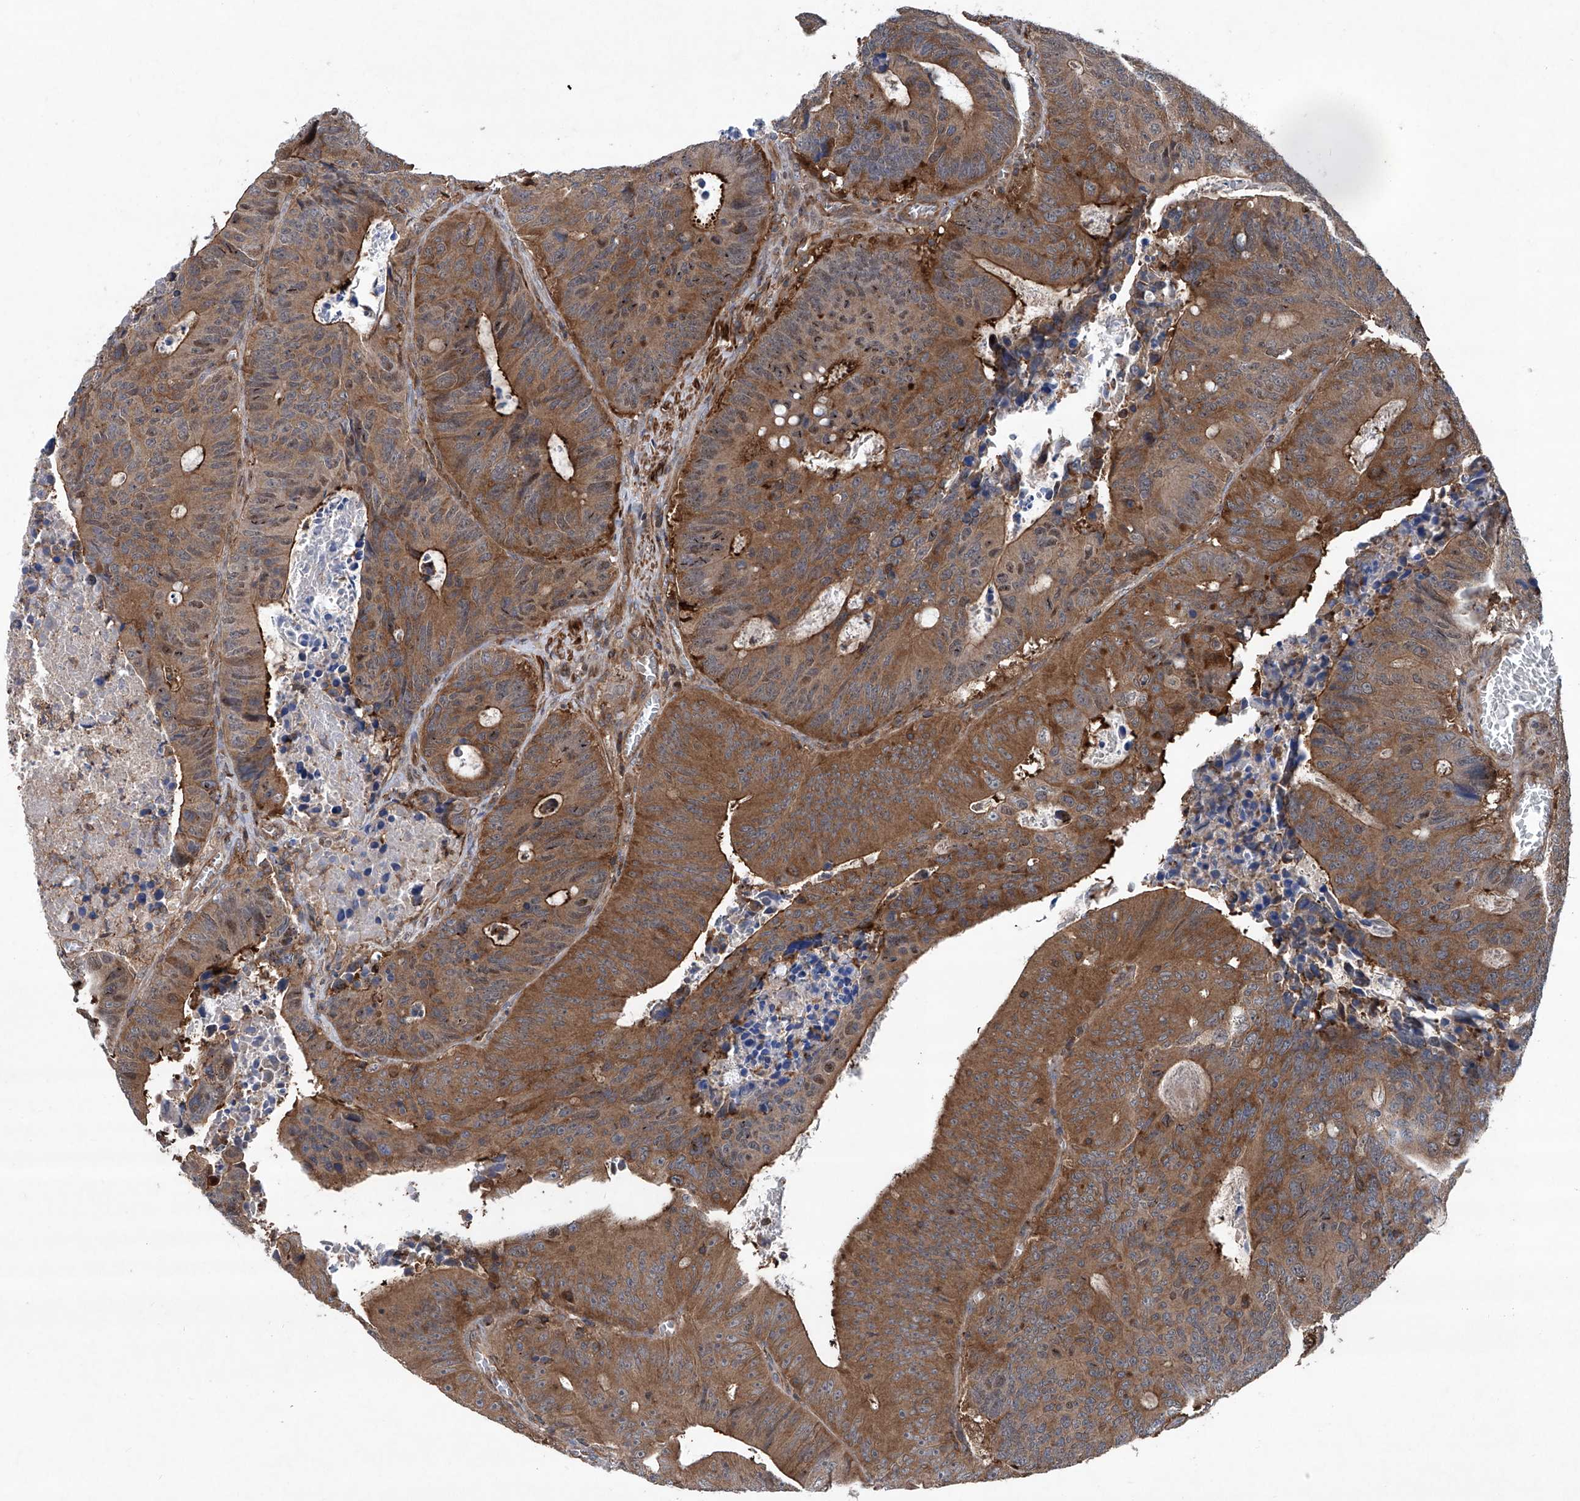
{"staining": {"intensity": "moderate", "quantity": ">75%", "location": "cytoplasmic/membranous,nuclear"}, "tissue": "colorectal cancer", "cell_type": "Tumor cells", "image_type": "cancer", "snomed": [{"axis": "morphology", "description": "Adenocarcinoma, NOS"}, {"axis": "topography", "description": "Colon"}], "caption": "Tumor cells exhibit moderate cytoplasmic/membranous and nuclear expression in approximately >75% of cells in colorectal cancer (adenocarcinoma).", "gene": "NT5C3A", "patient": {"sex": "male", "age": 87}}